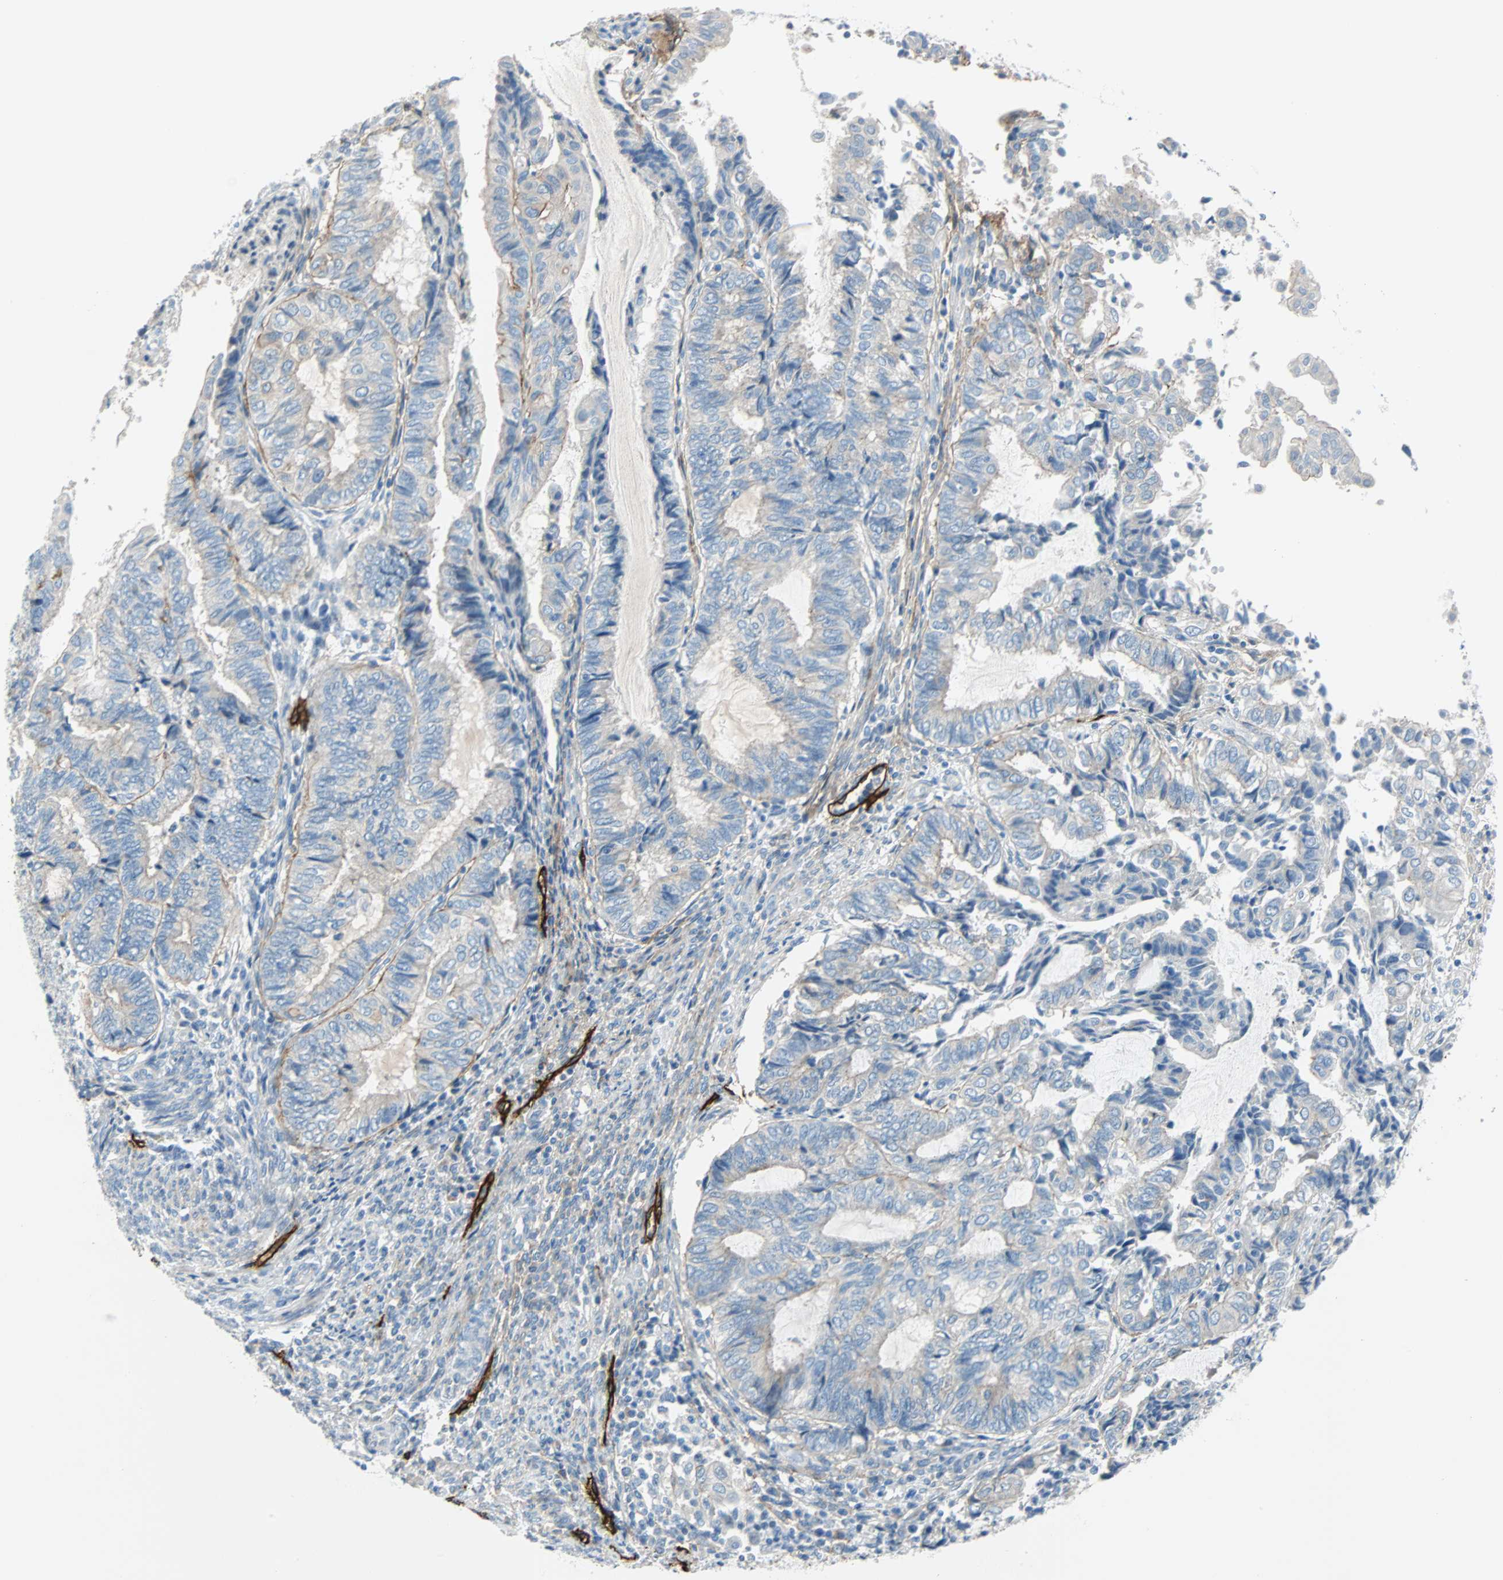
{"staining": {"intensity": "weak", "quantity": "<25%", "location": "cytoplasmic/membranous"}, "tissue": "endometrial cancer", "cell_type": "Tumor cells", "image_type": "cancer", "snomed": [{"axis": "morphology", "description": "Adenocarcinoma, NOS"}, {"axis": "topography", "description": "Uterus"}, {"axis": "topography", "description": "Endometrium"}], "caption": "Tumor cells are negative for protein expression in human adenocarcinoma (endometrial). Nuclei are stained in blue.", "gene": "PDPN", "patient": {"sex": "female", "age": 70}}